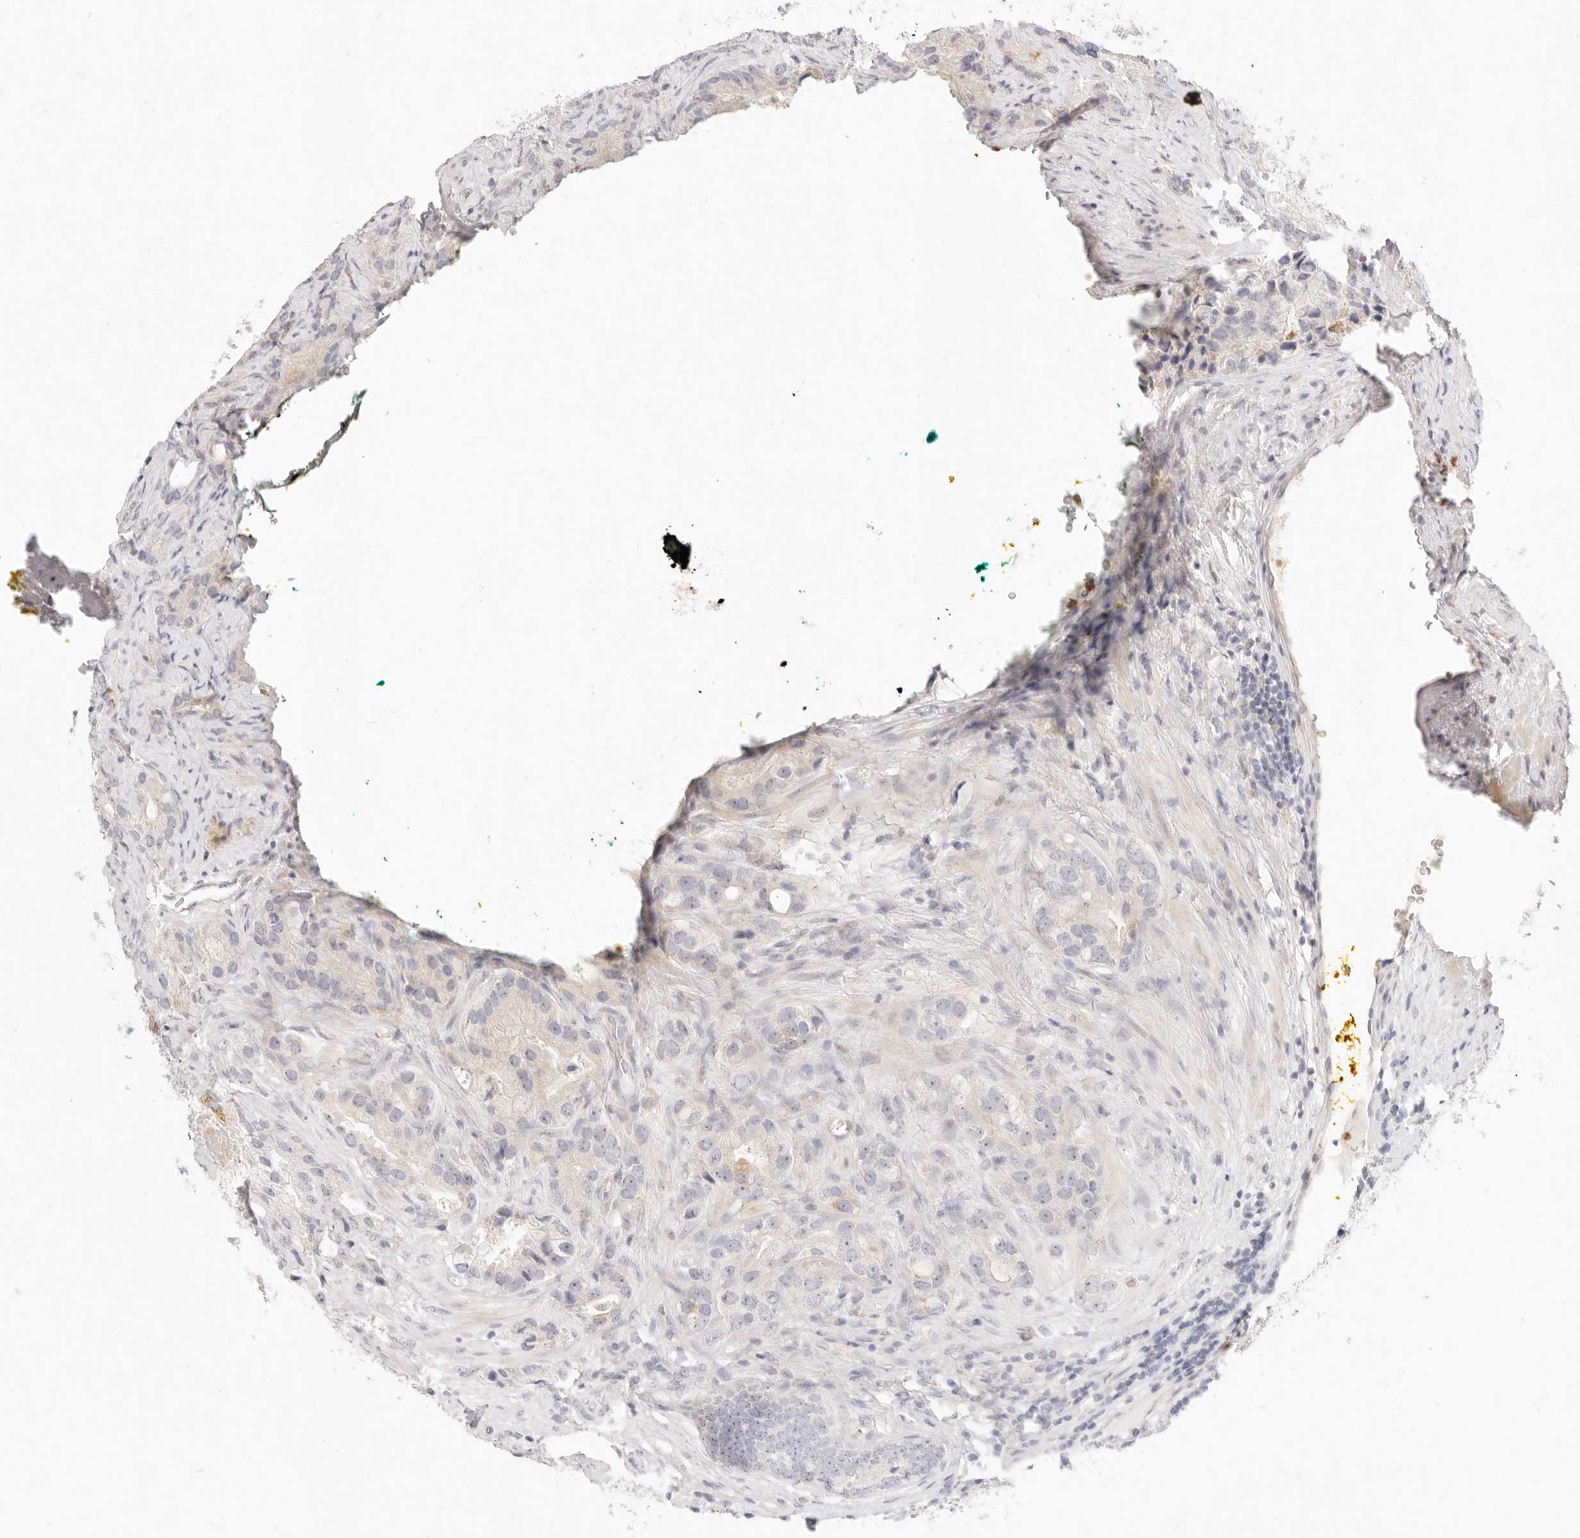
{"staining": {"intensity": "negative", "quantity": "none", "location": "none"}, "tissue": "prostate cancer", "cell_type": "Tumor cells", "image_type": "cancer", "snomed": [{"axis": "morphology", "description": "Adenocarcinoma, High grade"}, {"axis": "topography", "description": "Prostate"}], "caption": "Immunohistochemistry (IHC) photomicrograph of high-grade adenocarcinoma (prostate) stained for a protein (brown), which displays no expression in tumor cells. (DAB (3,3'-diaminobenzidine) immunohistochemistry (IHC), high magnification).", "gene": "GPR84", "patient": {"sex": "male", "age": 70}}